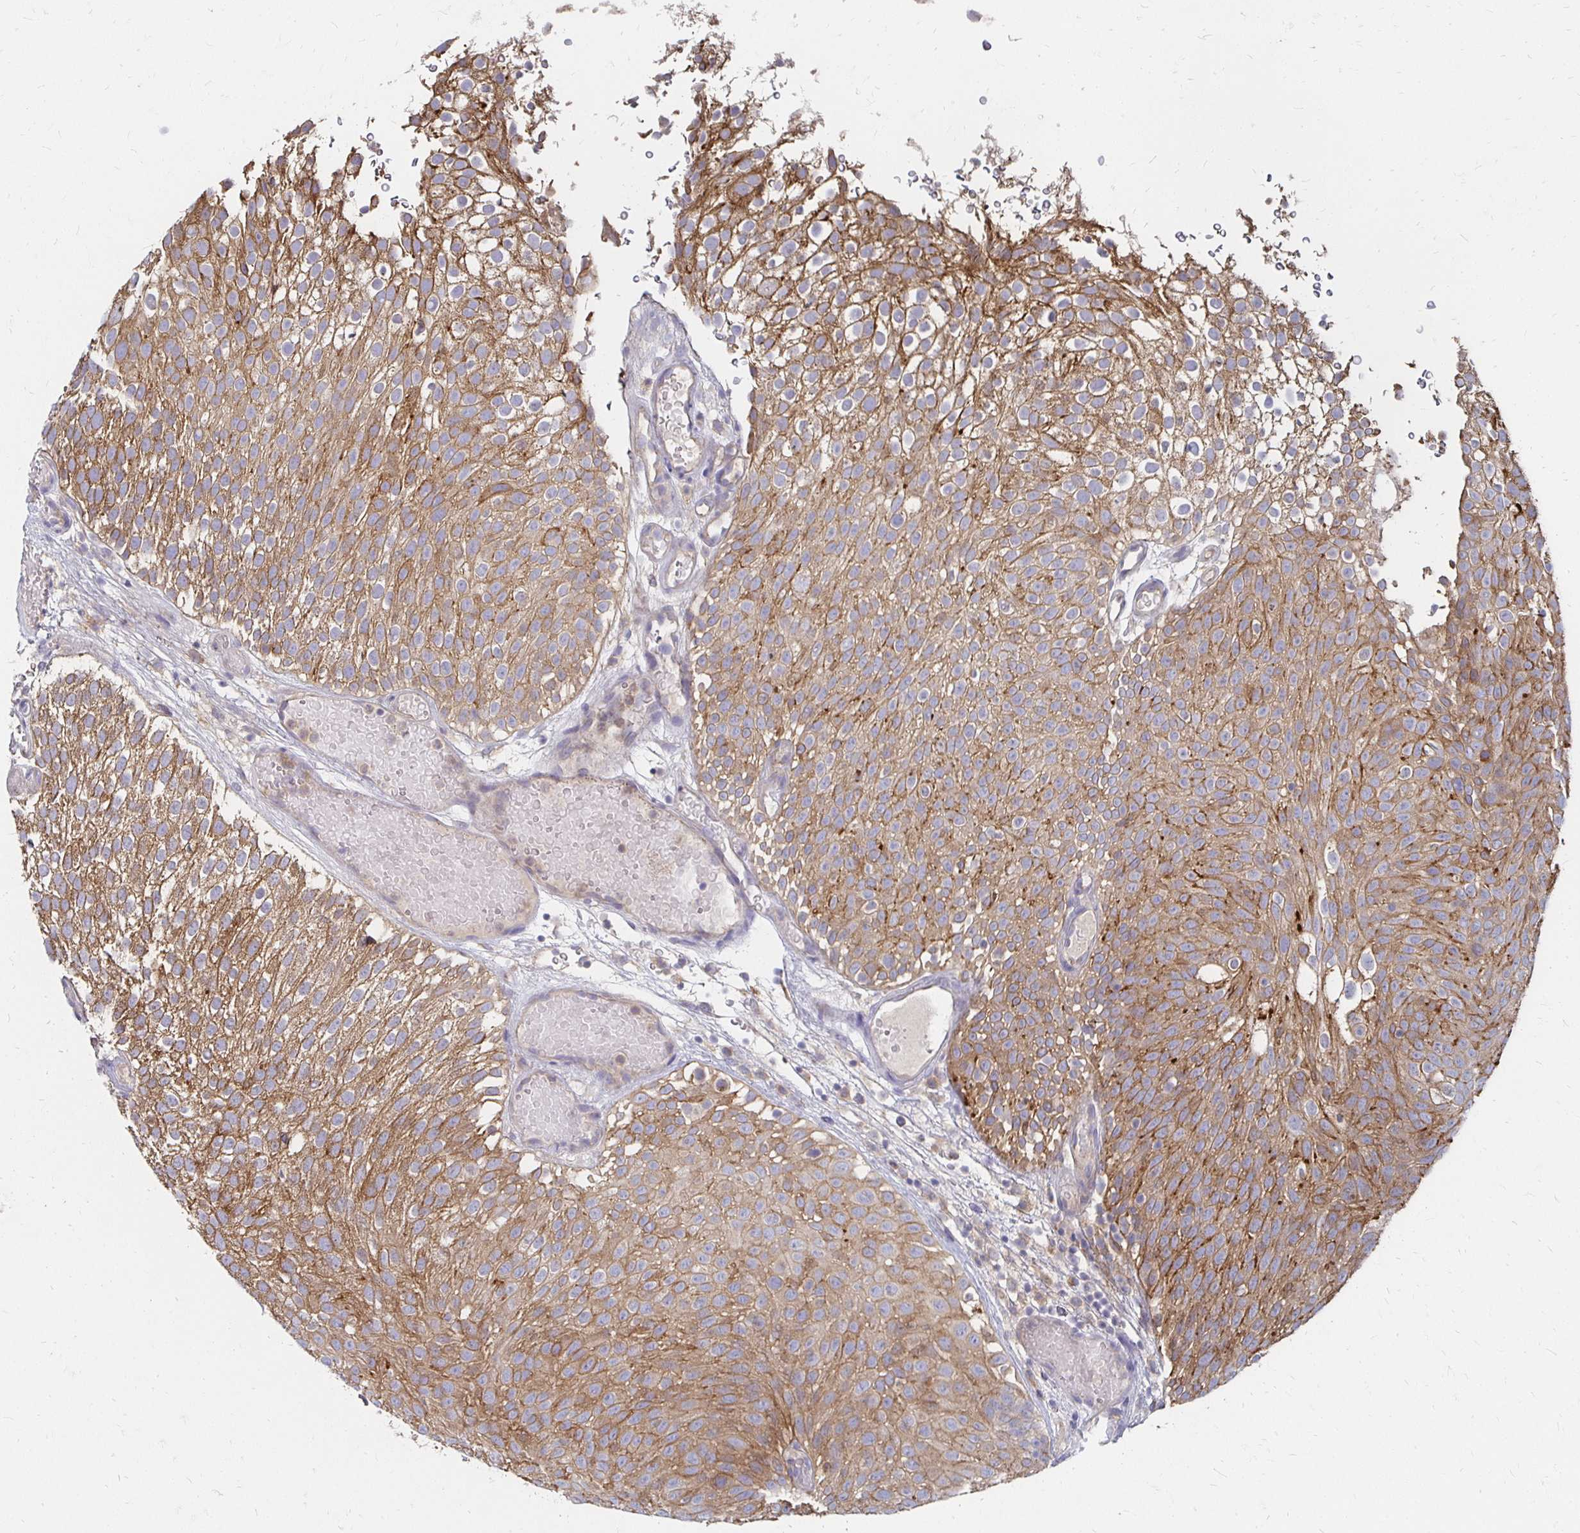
{"staining": {"intensity": "moderate", "quantity": ">75%", "location": "cytoplasmic/membranous"}, "tissue": "urothelial cancer", "cell_type": "Tumor cells", "image_type": "cancer", "snomed": [{"axis": "morphology", "description": "Urothelial carcinoma, Low grade"}, {"axis": "topography", "description": "Urinary bladder"}], "caption": "There is medium levels of moderate cytoplasmic/membranous positivity in tumor cells of urothelial cancer, as demonstrated by immunohistochemical staining (brown color).", "gene": "NCSTN", "patient": {"sex": "male", "age": 78}}